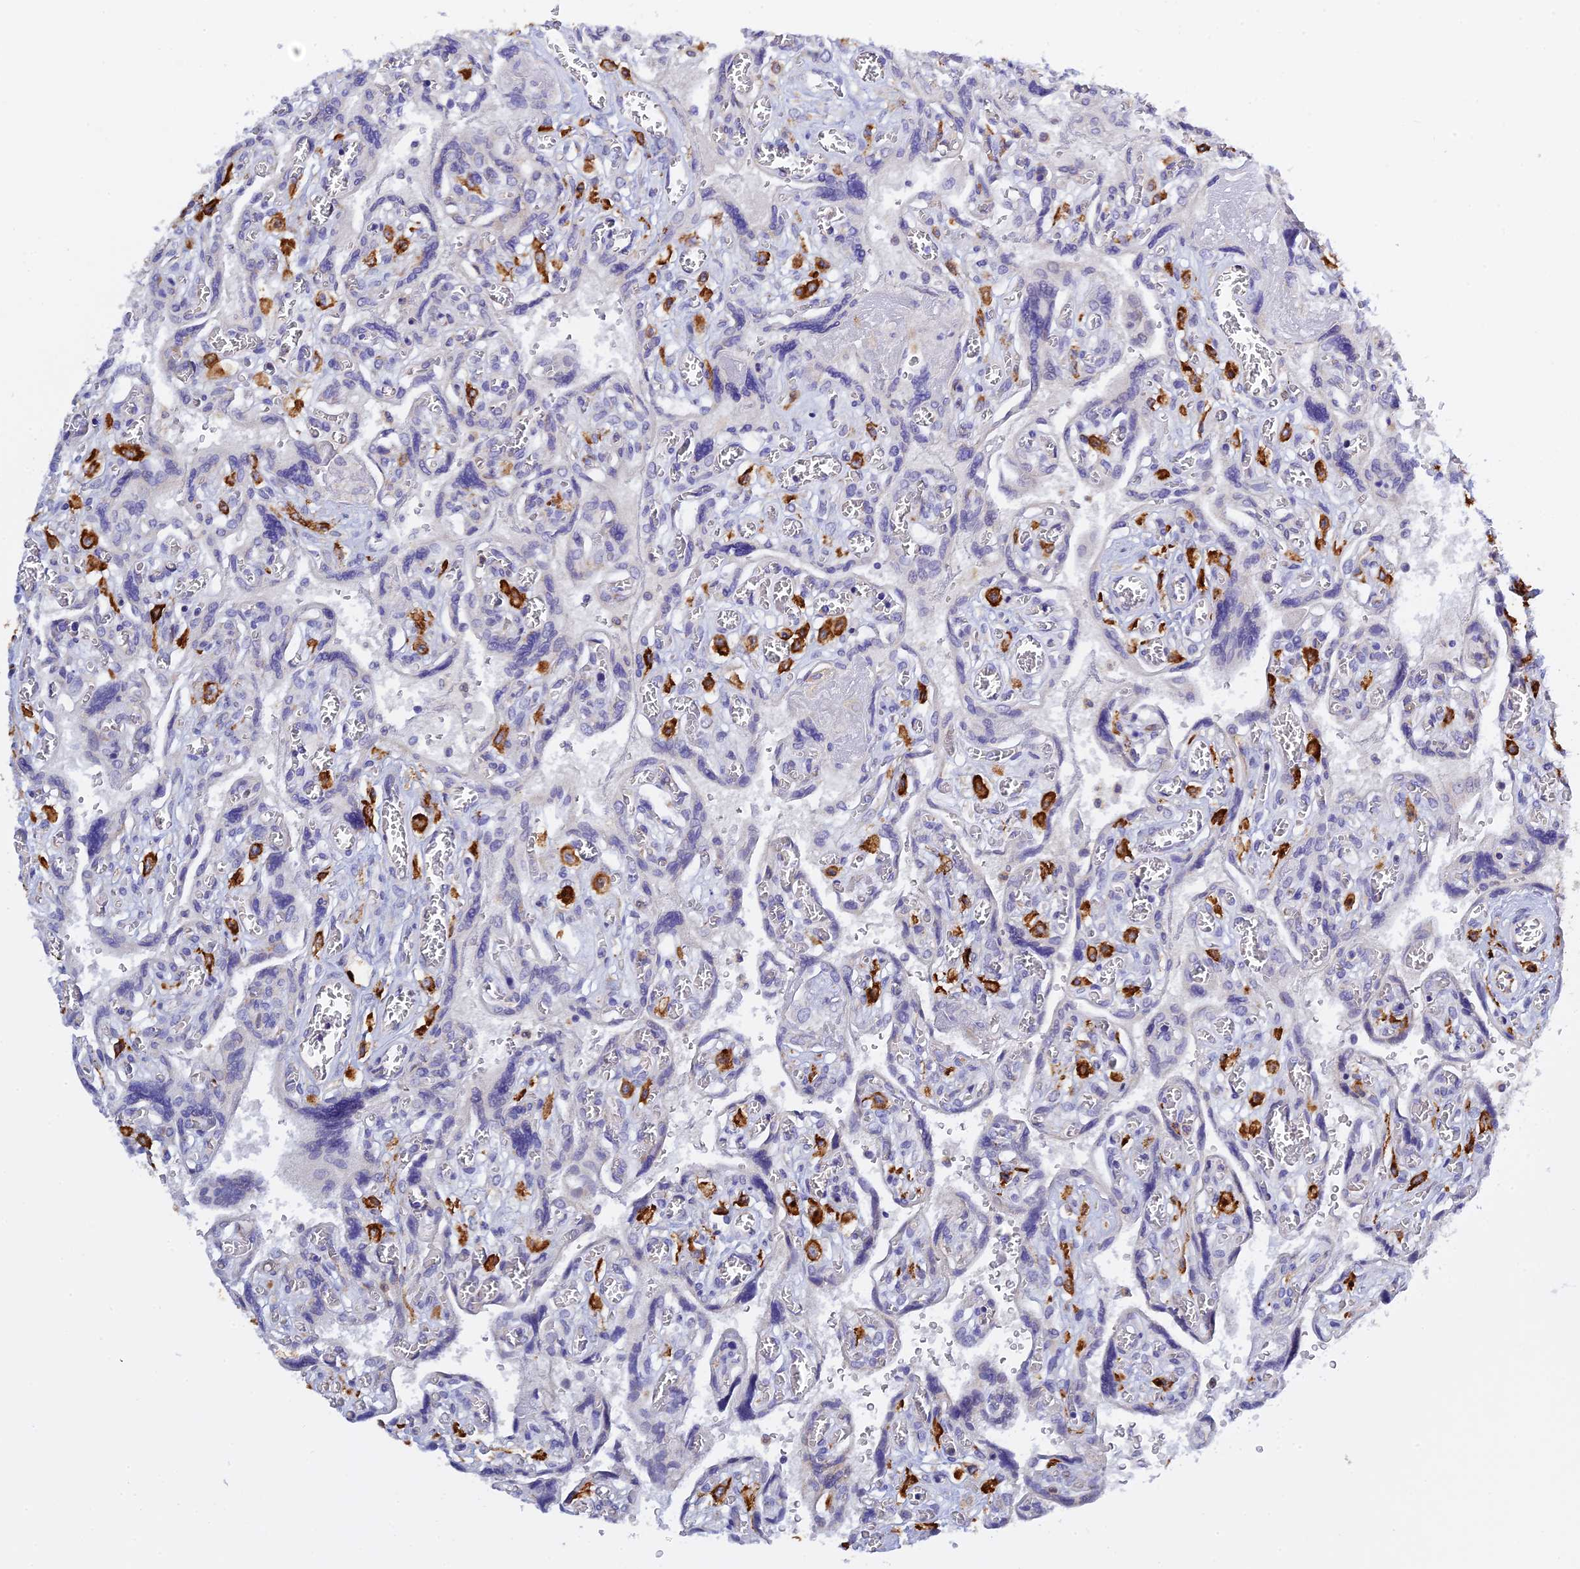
{"staining": {"intensity": "negative", "quantity": "none", "location": "none"}, "tissue": "placenta", "cell_type": "Decidual cells", "image_type": "normal", "snomed": [{"axis": "morphology", "description": "Normal tissue, NOS"}, {"axis": "topography", "description": "Placenta"}], "caption": "The photomicrograph exhibits no significant expression in decidual cells of placenta.", "gene": "RPGRIP1L", "patient": {"sex": "female", "age": 39}}